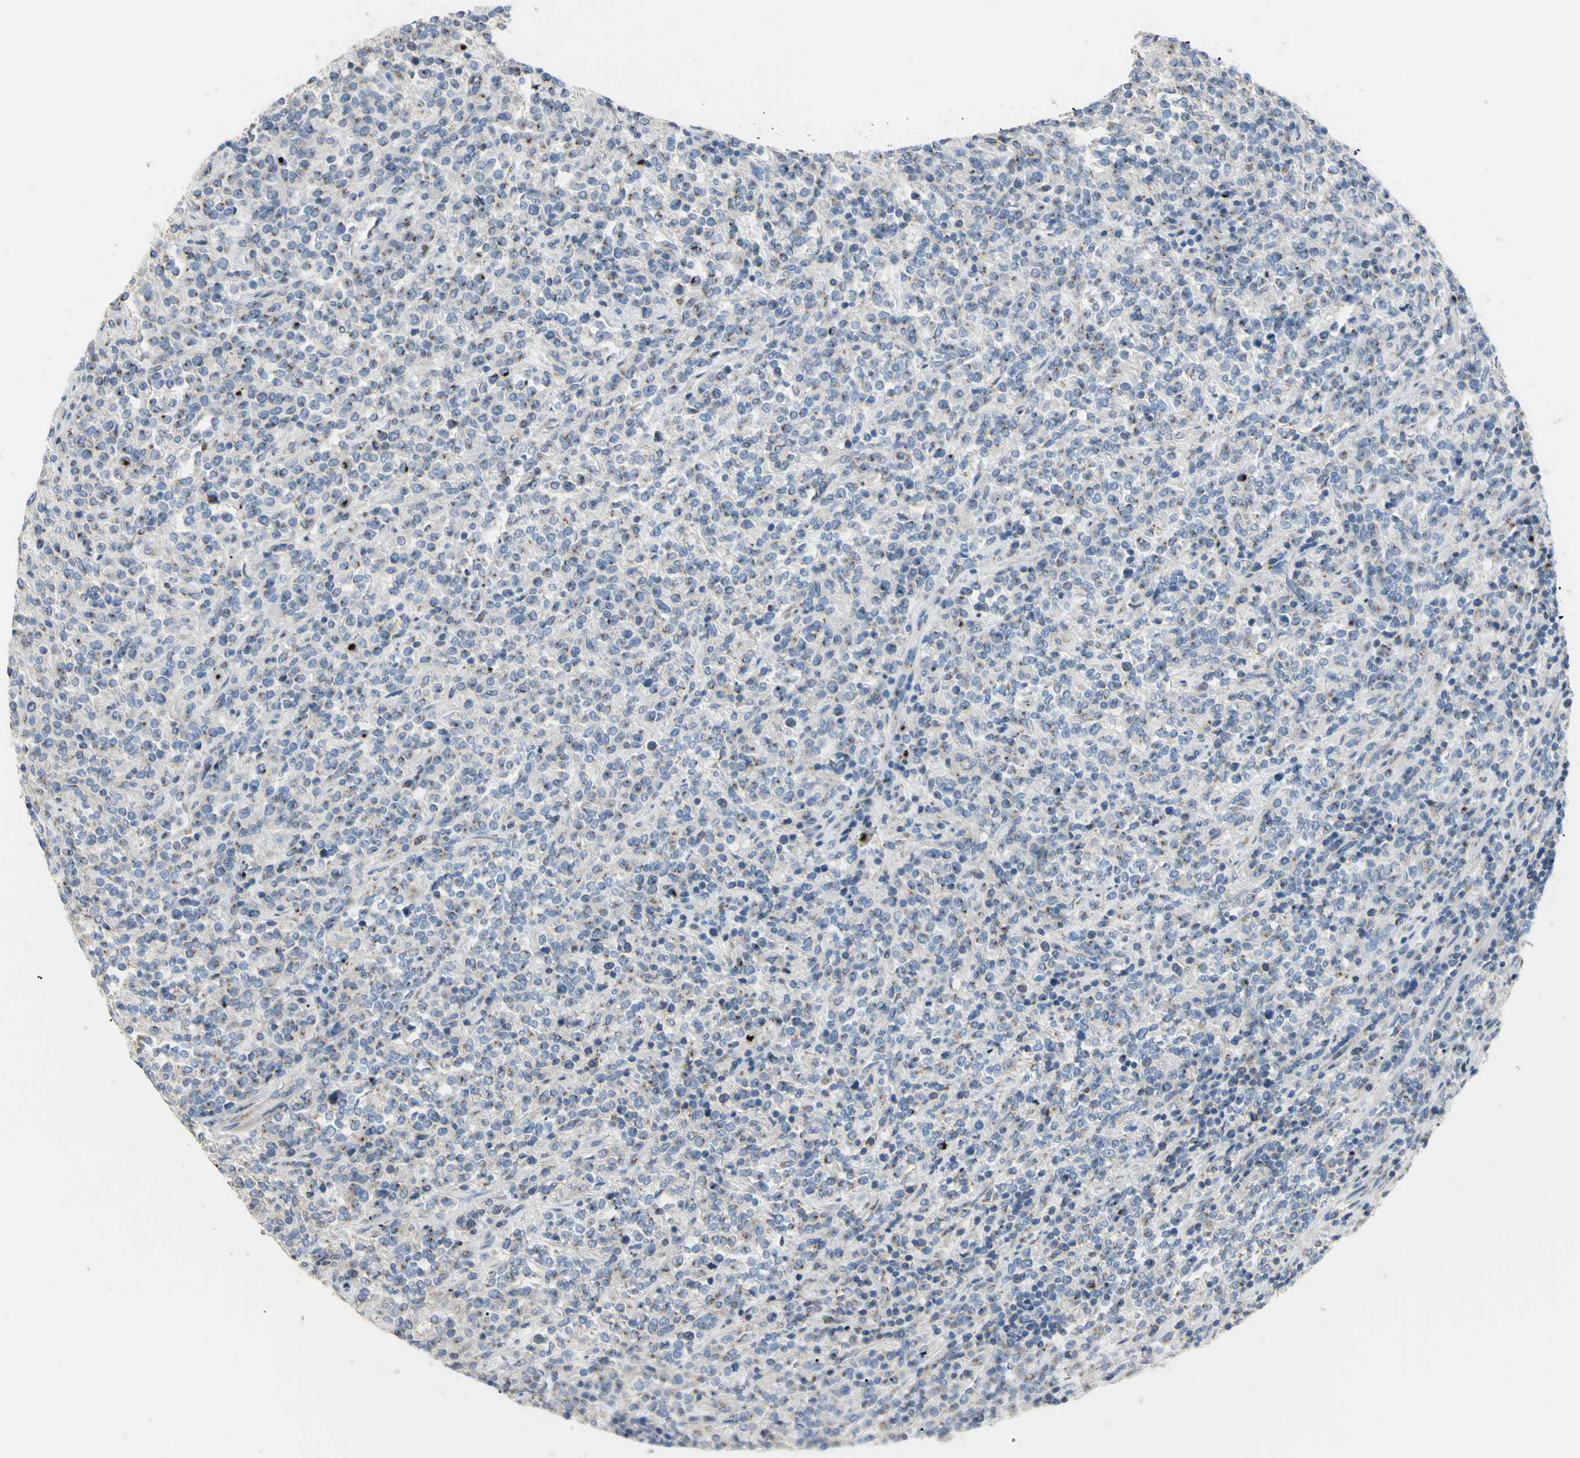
{"staining": {"intensity": "moderate", "quantity": "<25%", "location": "cytoplasmic/membranous"}, "tissue": "lymphoma", "cell_type": "Tumor cells", "image_type": "cancer", "snomed": [{"axis": "morphology", "description": "Malignant lymphoma, non-Hodgkin's type, High grade"}, {"axis": "topography", "description": "Soft tissue"}], "caption": "Human malignant lymphoma, non-Hodgkin's type (high-grade) stained with a brown dye exhibits moderate cytoplasmic/membranous positive staining in approximately <25% of tumor cells.", "gene": "B4GALT3", "patient": {"sex": "male", "age": 18}}